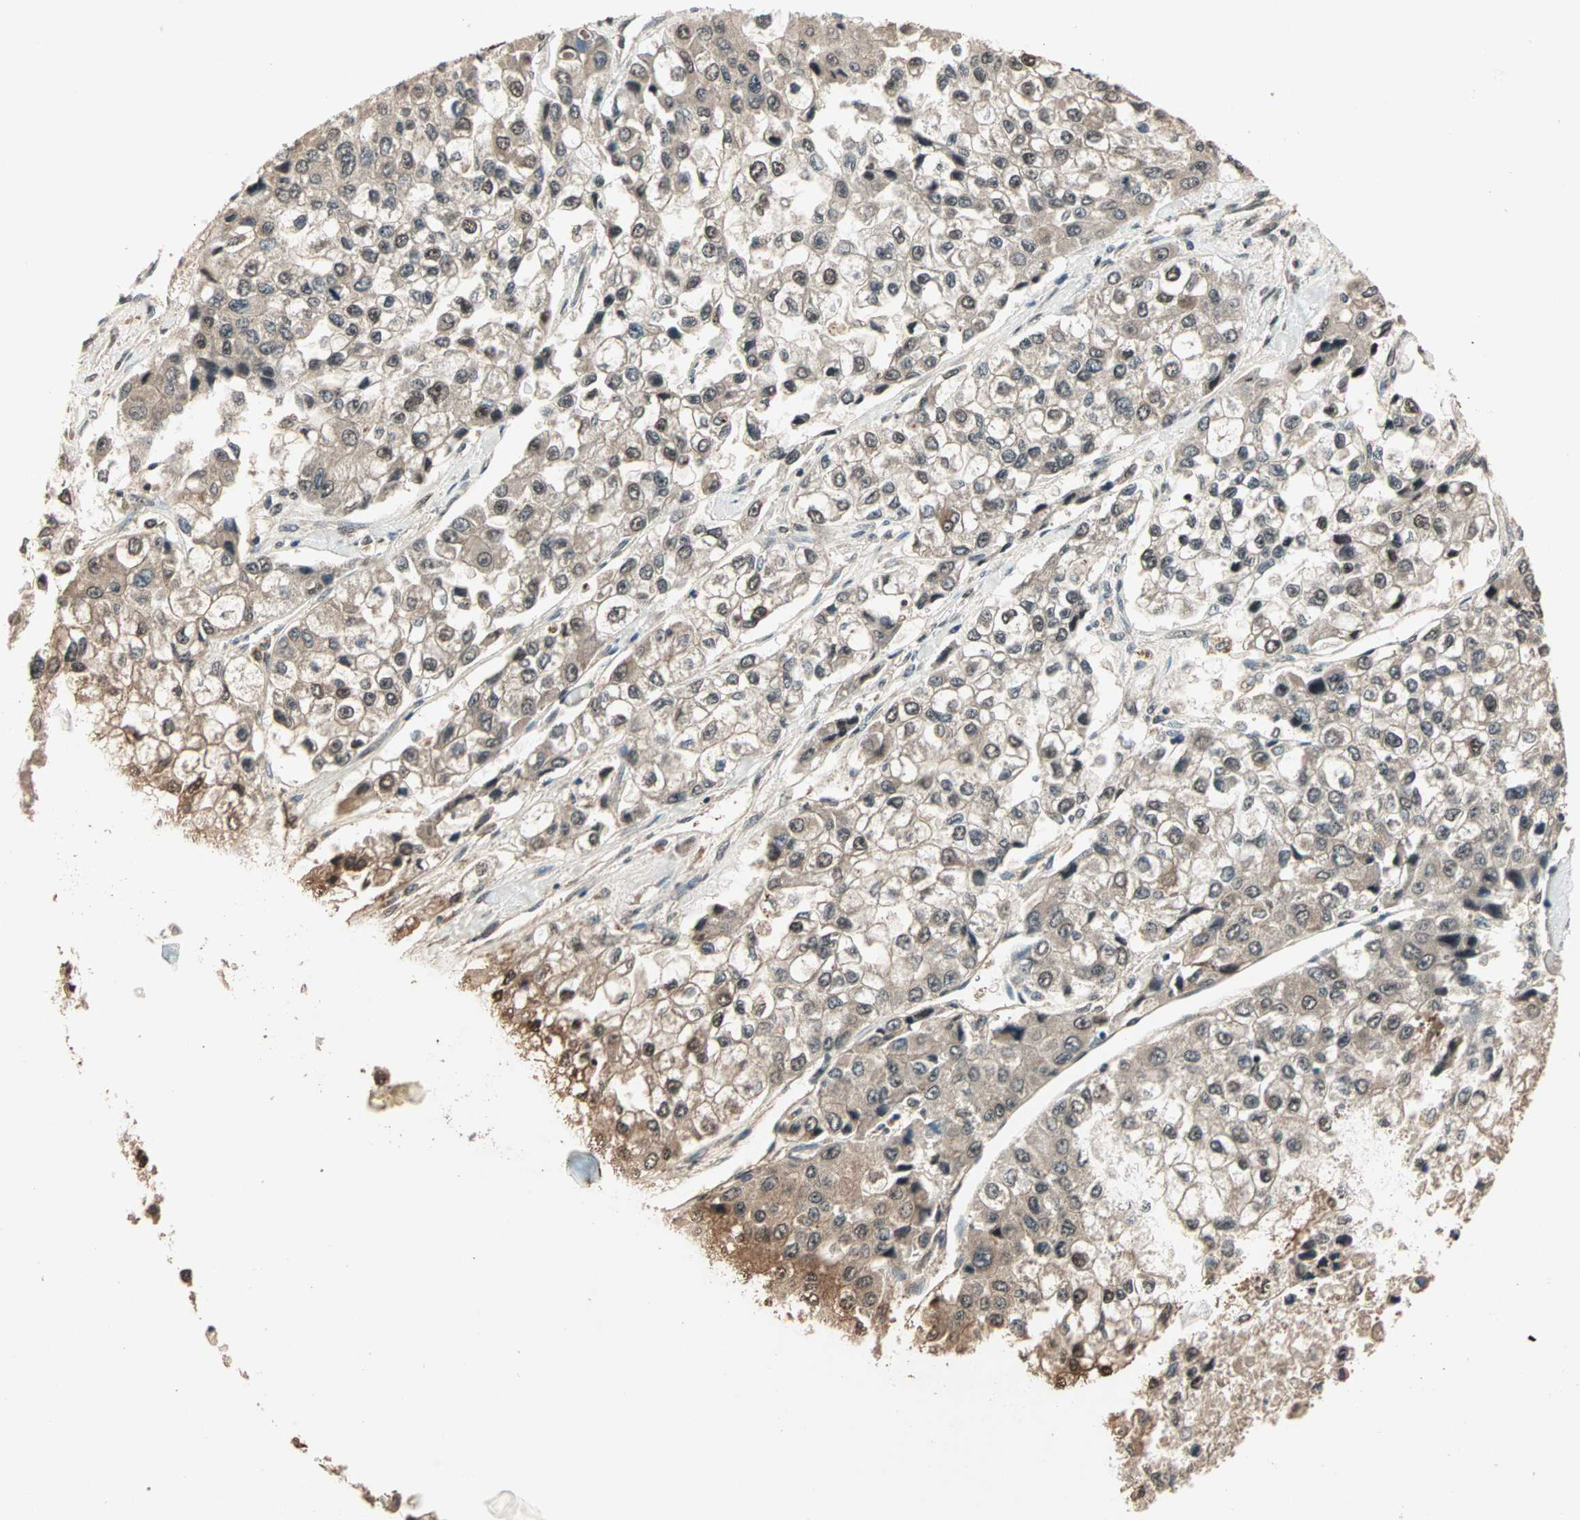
{"staining": {"intensity": "moderate", "quantity": "<25%", "location": "cytoplasmic/membranous,nuclear"}, "tissue": "liver cancer", "cell_type": "Tumor cells", "image_type": "cancer", "snomed": [{"axis": "morphology", "description": "Carcinoma, Hepatocellular, NOS"}, {"axis": "topography", "description": "Liver"}], "caption": "Human liver cancer (hepatocellular carcinoma) stained for a protein (brown) reveals moderate cytoplasmic/membranous and nuclear positive expression in approximately <25% of tumor cells.", "gene": "ZNF701", "patient": {"sex": "female", "age": 66}}